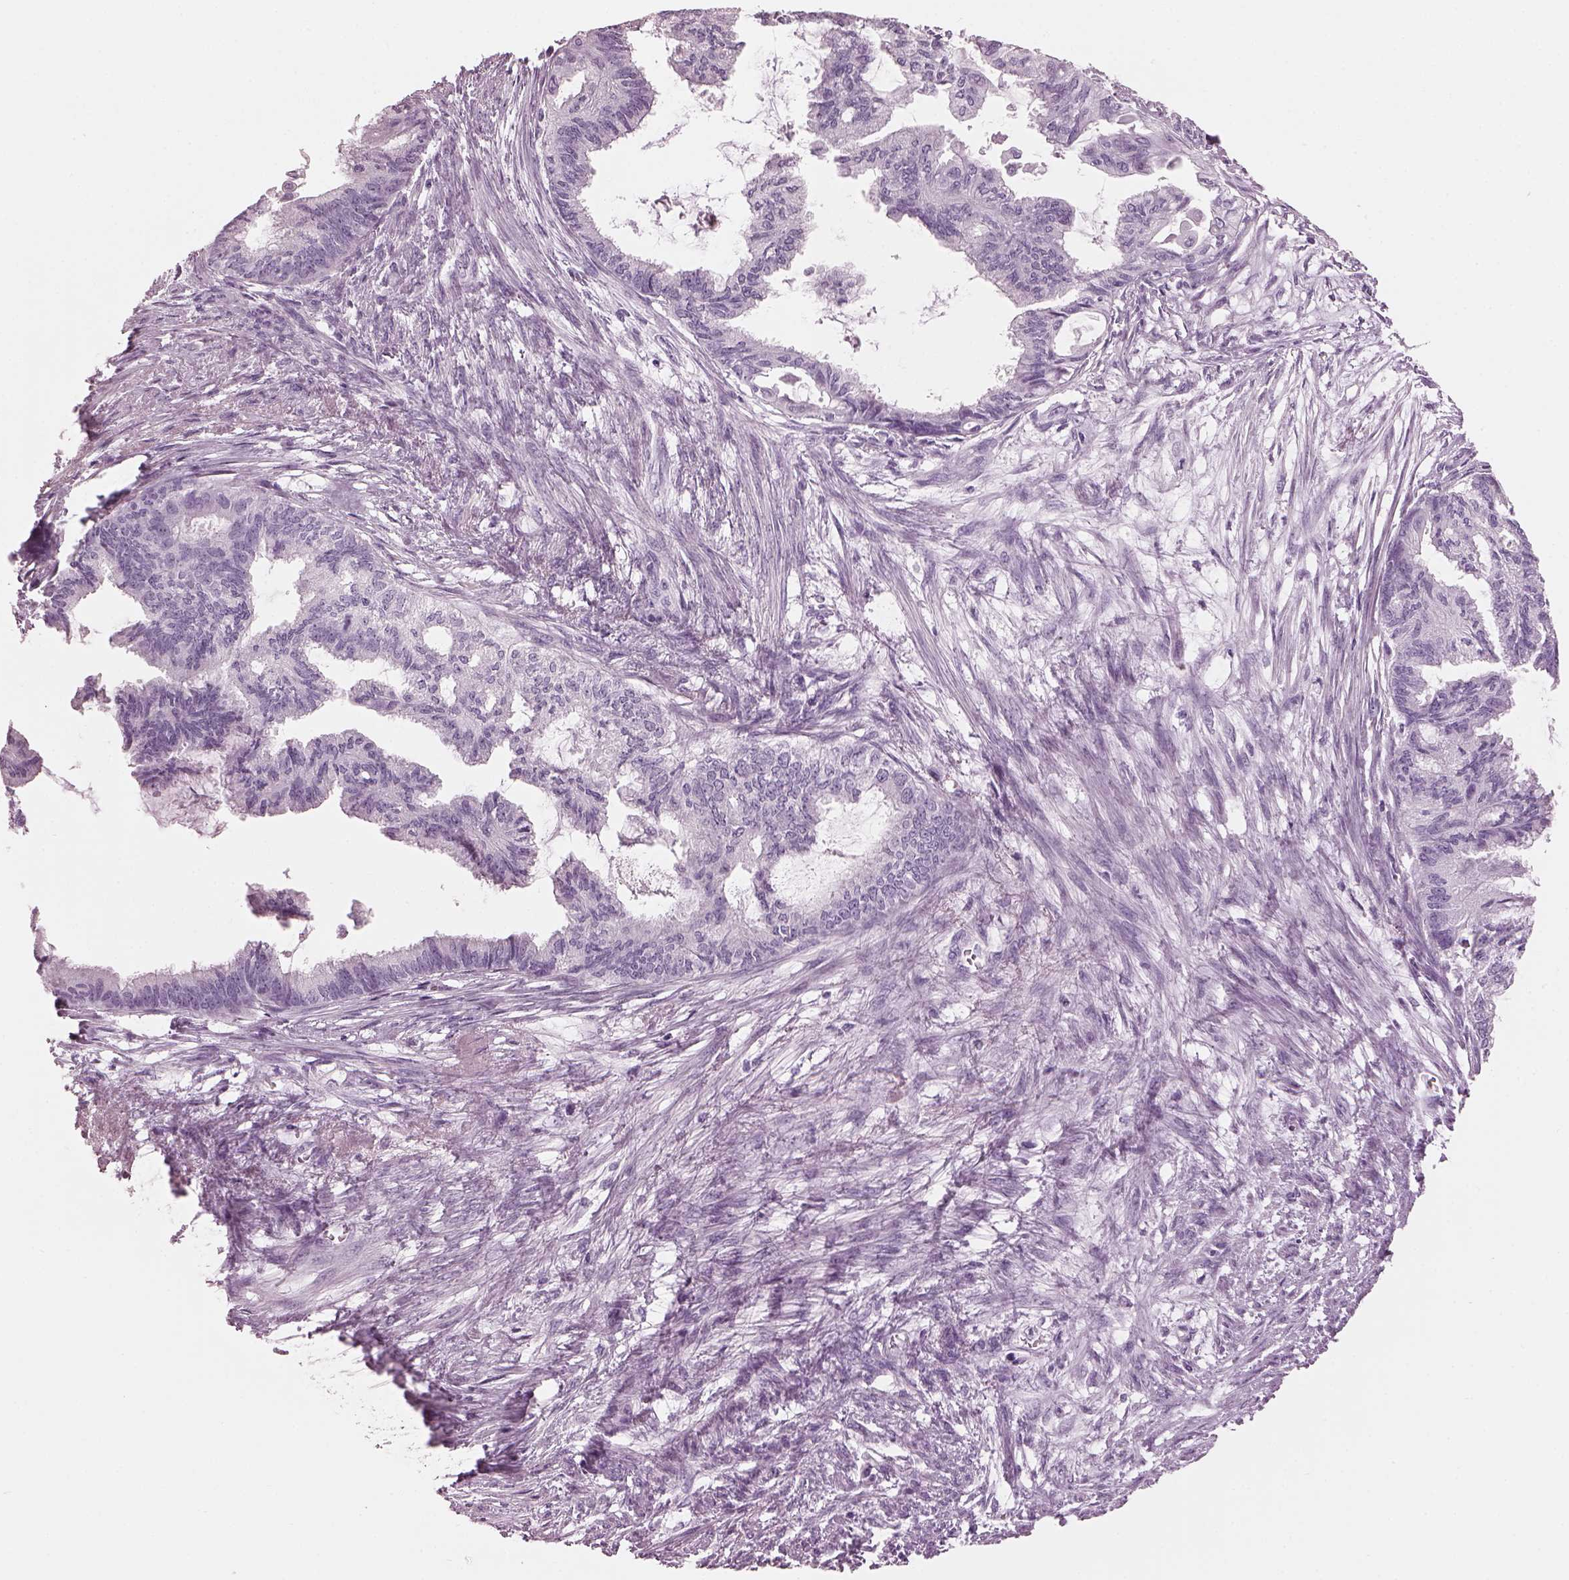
{"staining": {"intensity": "negative", "quantity": "none", "location": "none"}, "tissue": "endometrial cancer", "cell_type": "Tumor cells", "image_type": "cancer", "snomed": [{"axis": "morphology", "description": "Adenocarcinoma, NOS"}, {"axis": "topography", "description": "Endometrium"}], "caption": "Histopathology image shows no protein staining in tumor cells of endometrial cancer (adenocarcinoma) tissue.", "gene": "HYDIN", "patient": {"sex": "female", "age": 86}}